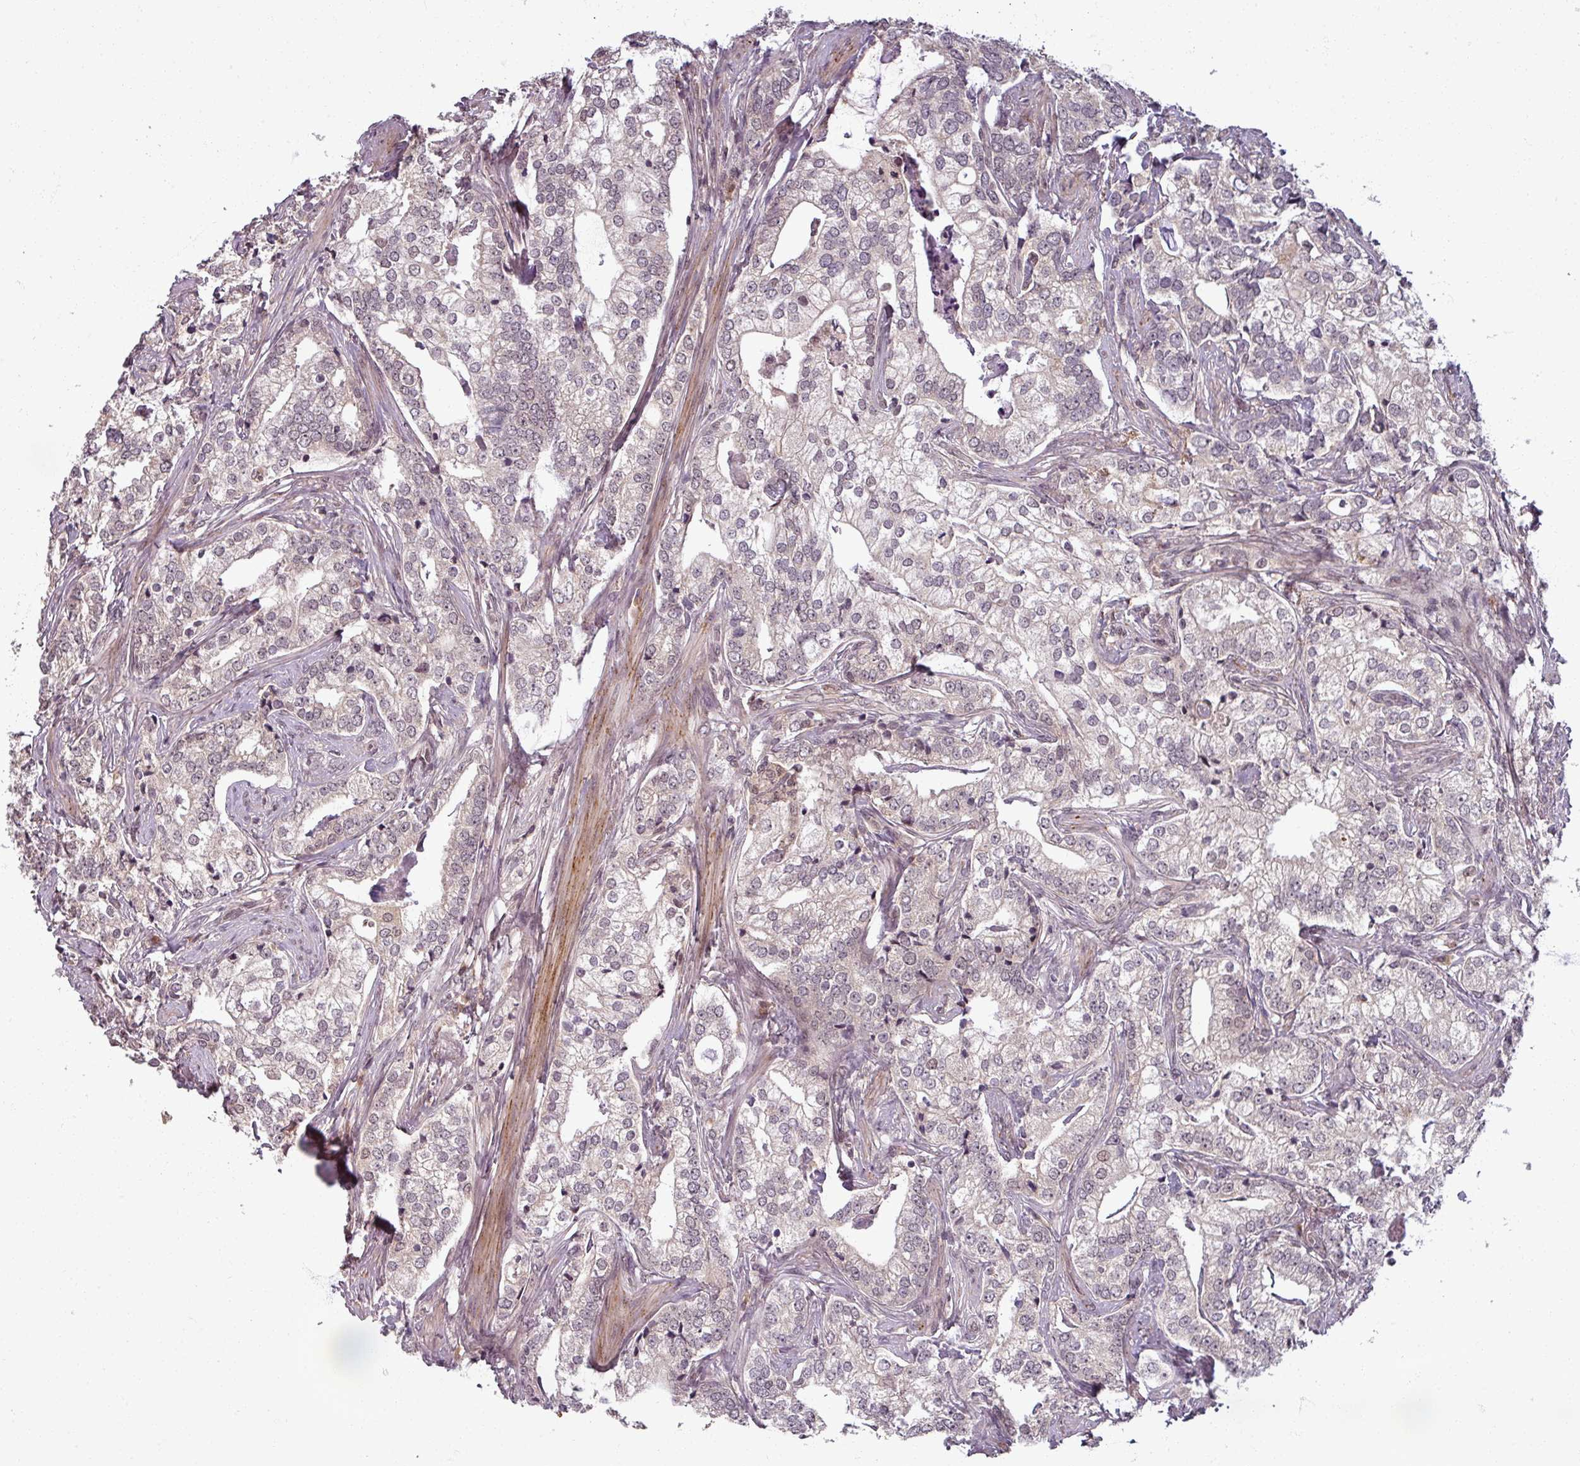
{"staining": {"intensity": "negative", "quantity": "none", "location": "none"}, "tissue": "prostate cancer", "cell_type": "Tumor cells", "image_type": "cancer", "snomed": [{"axis": "morphology", "description": "Adenocarcinoma, High grade"}, {"axis": "topography", "description": "Prostate"}], "caption": "Photomicrograph shows no protein positivity in tumor cells of prostate adenocarcinoma (high-grade) tissue.", "gene": "POLR2G", "patient": {"sex": "male", "age": 69}}